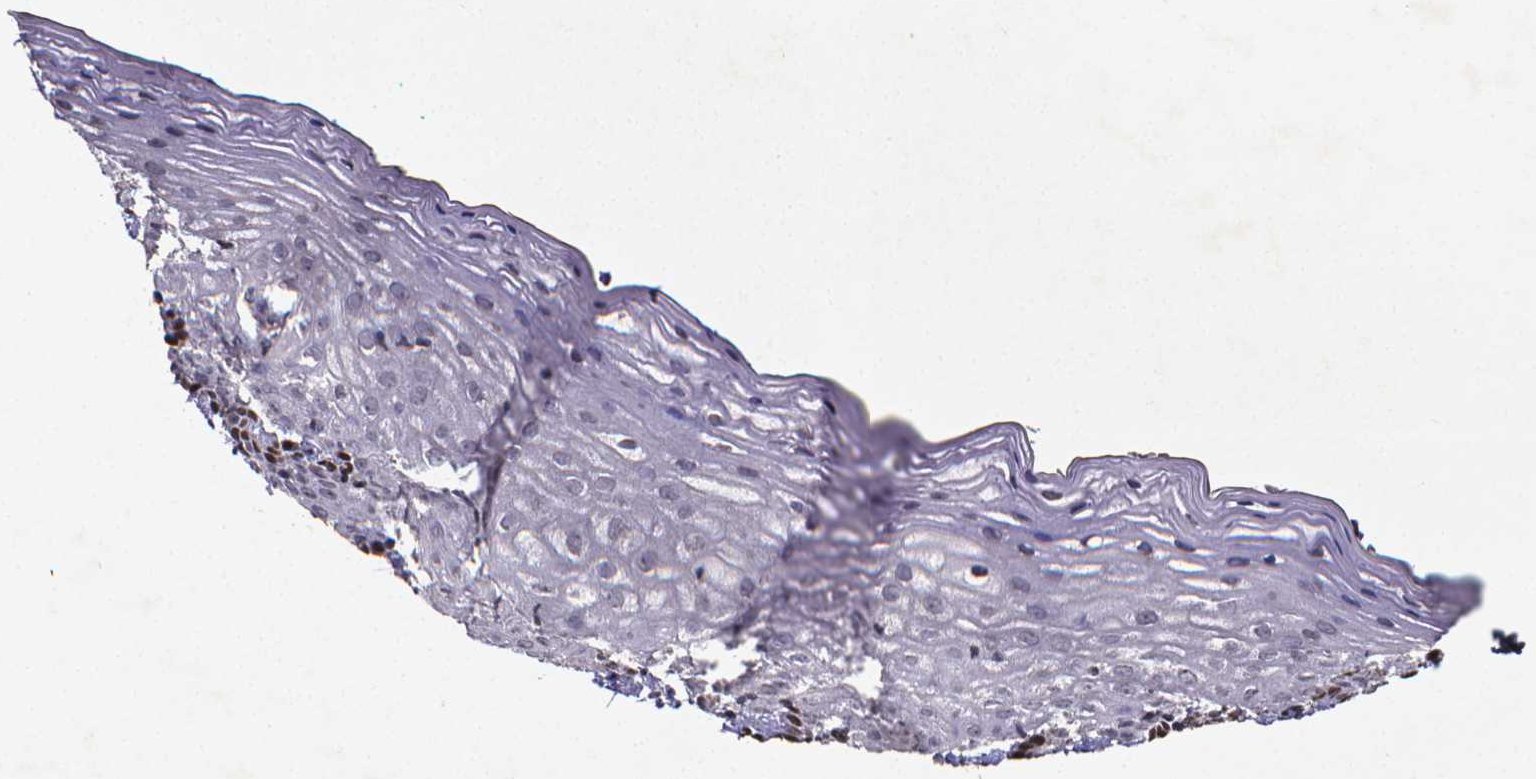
{"staining": {"intensity": "weak", "quantity": "<25%", "location": "nuclear"}, "tissue": "vagina", "cell_type": "Squamous epithelial cells", "image_type": "normal", "snomed": [{"axis": "morphology", "description": "Normal tissue, NOS"}, {"axis": "topography", "description": "Vagina"}], "caption": "Immunohistochemistry photomicrograph of benign human vagina stained for a protein (brown), which shows no staining in squamous epithelial cells.", "gene": "TP73", "patient": {"sex": "female", "age": 45}}